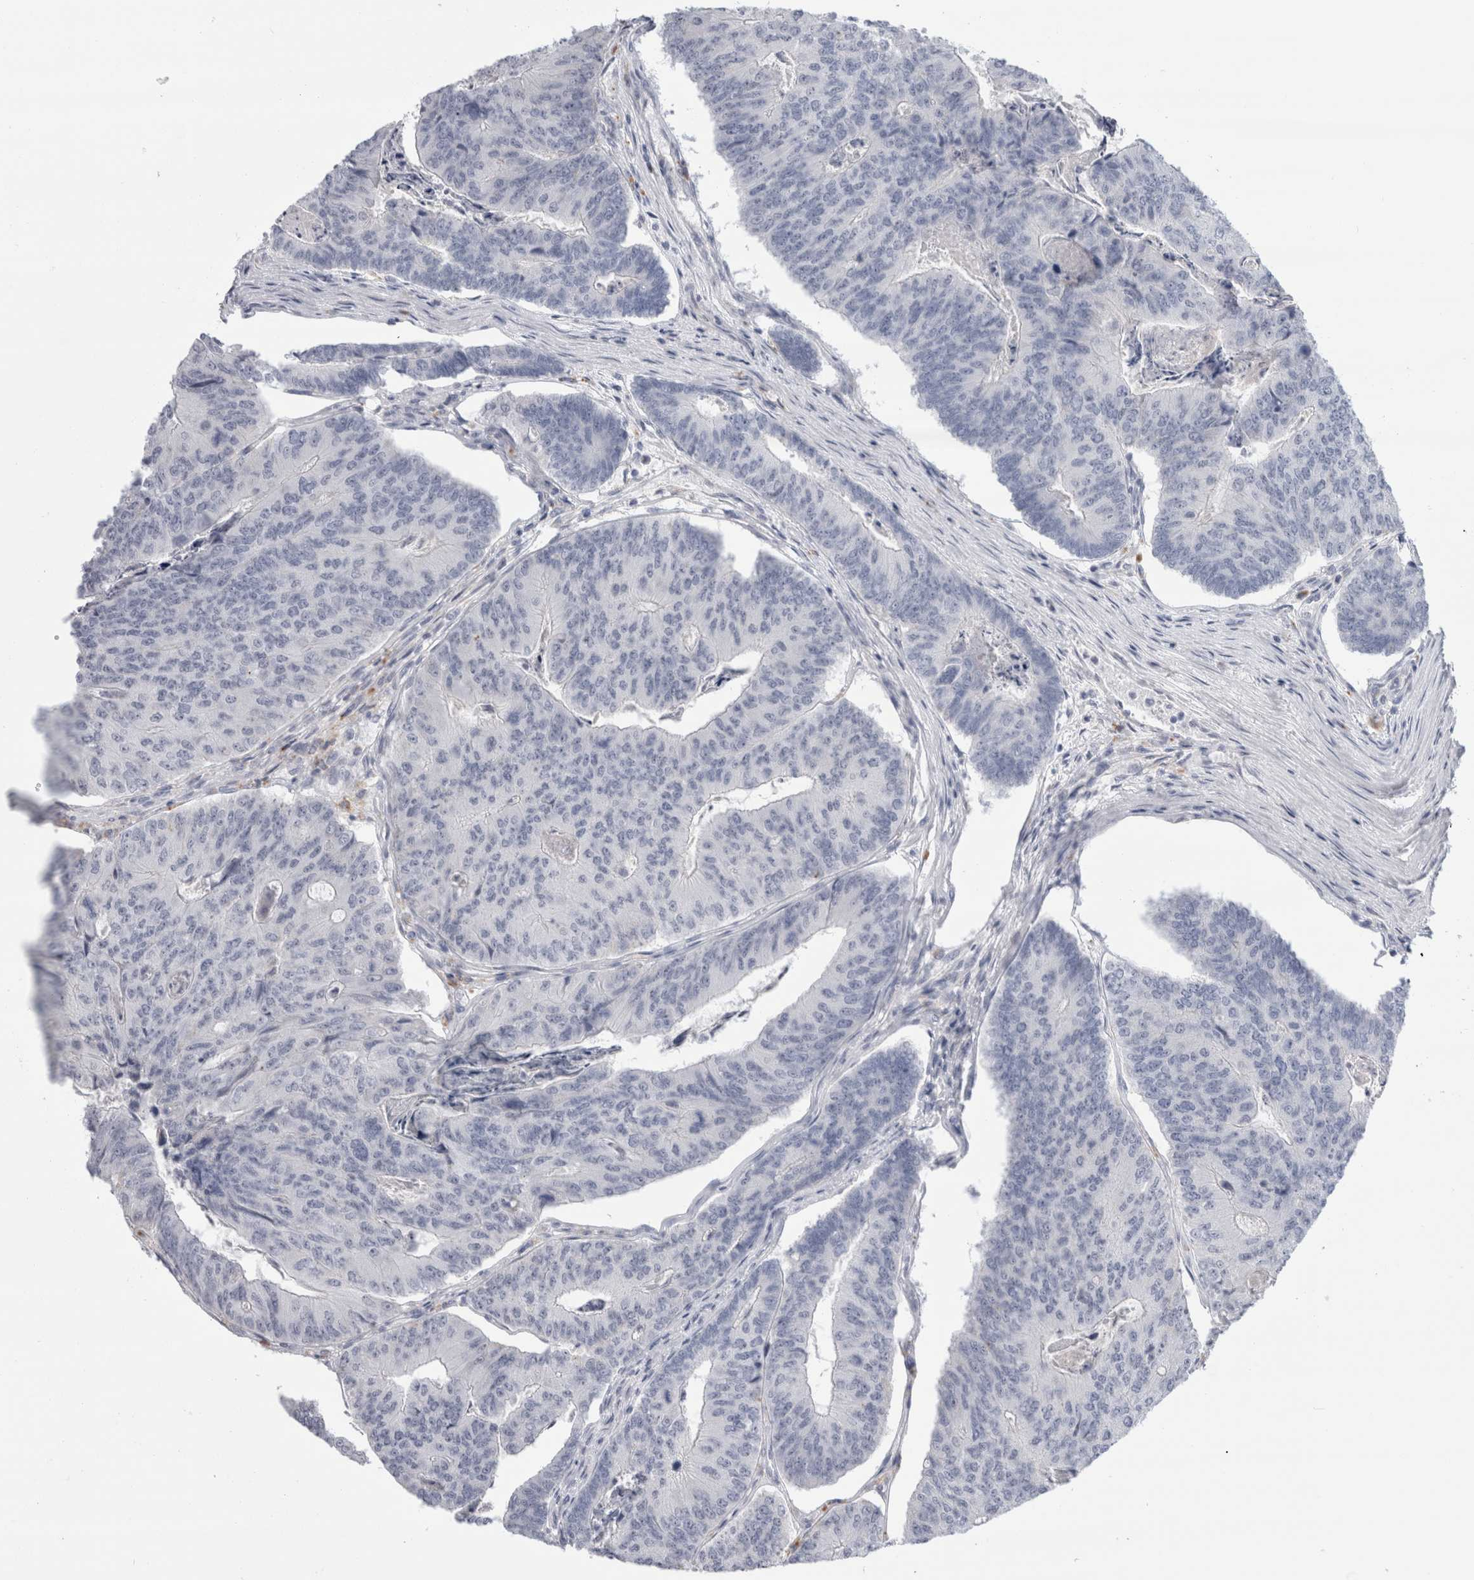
{"staining": {"intensity": "negative", "quantity": "none", "location": "none"}, "tissue": "colorectal cancer", "cell_type": "Tumor cells", "image_type": "cancer", "snomed": [{"axis": "morphology", "description": "Adenocarcinoma, NOS"}, {"axis": "topography", "description": "Colon"}], "caption": "Tumor cells are negative for protein expression in human colorectal cancer (adenocarcinoma).", "gene": "ANKMY1", "patient": {"sex": "female", "age": 67}}